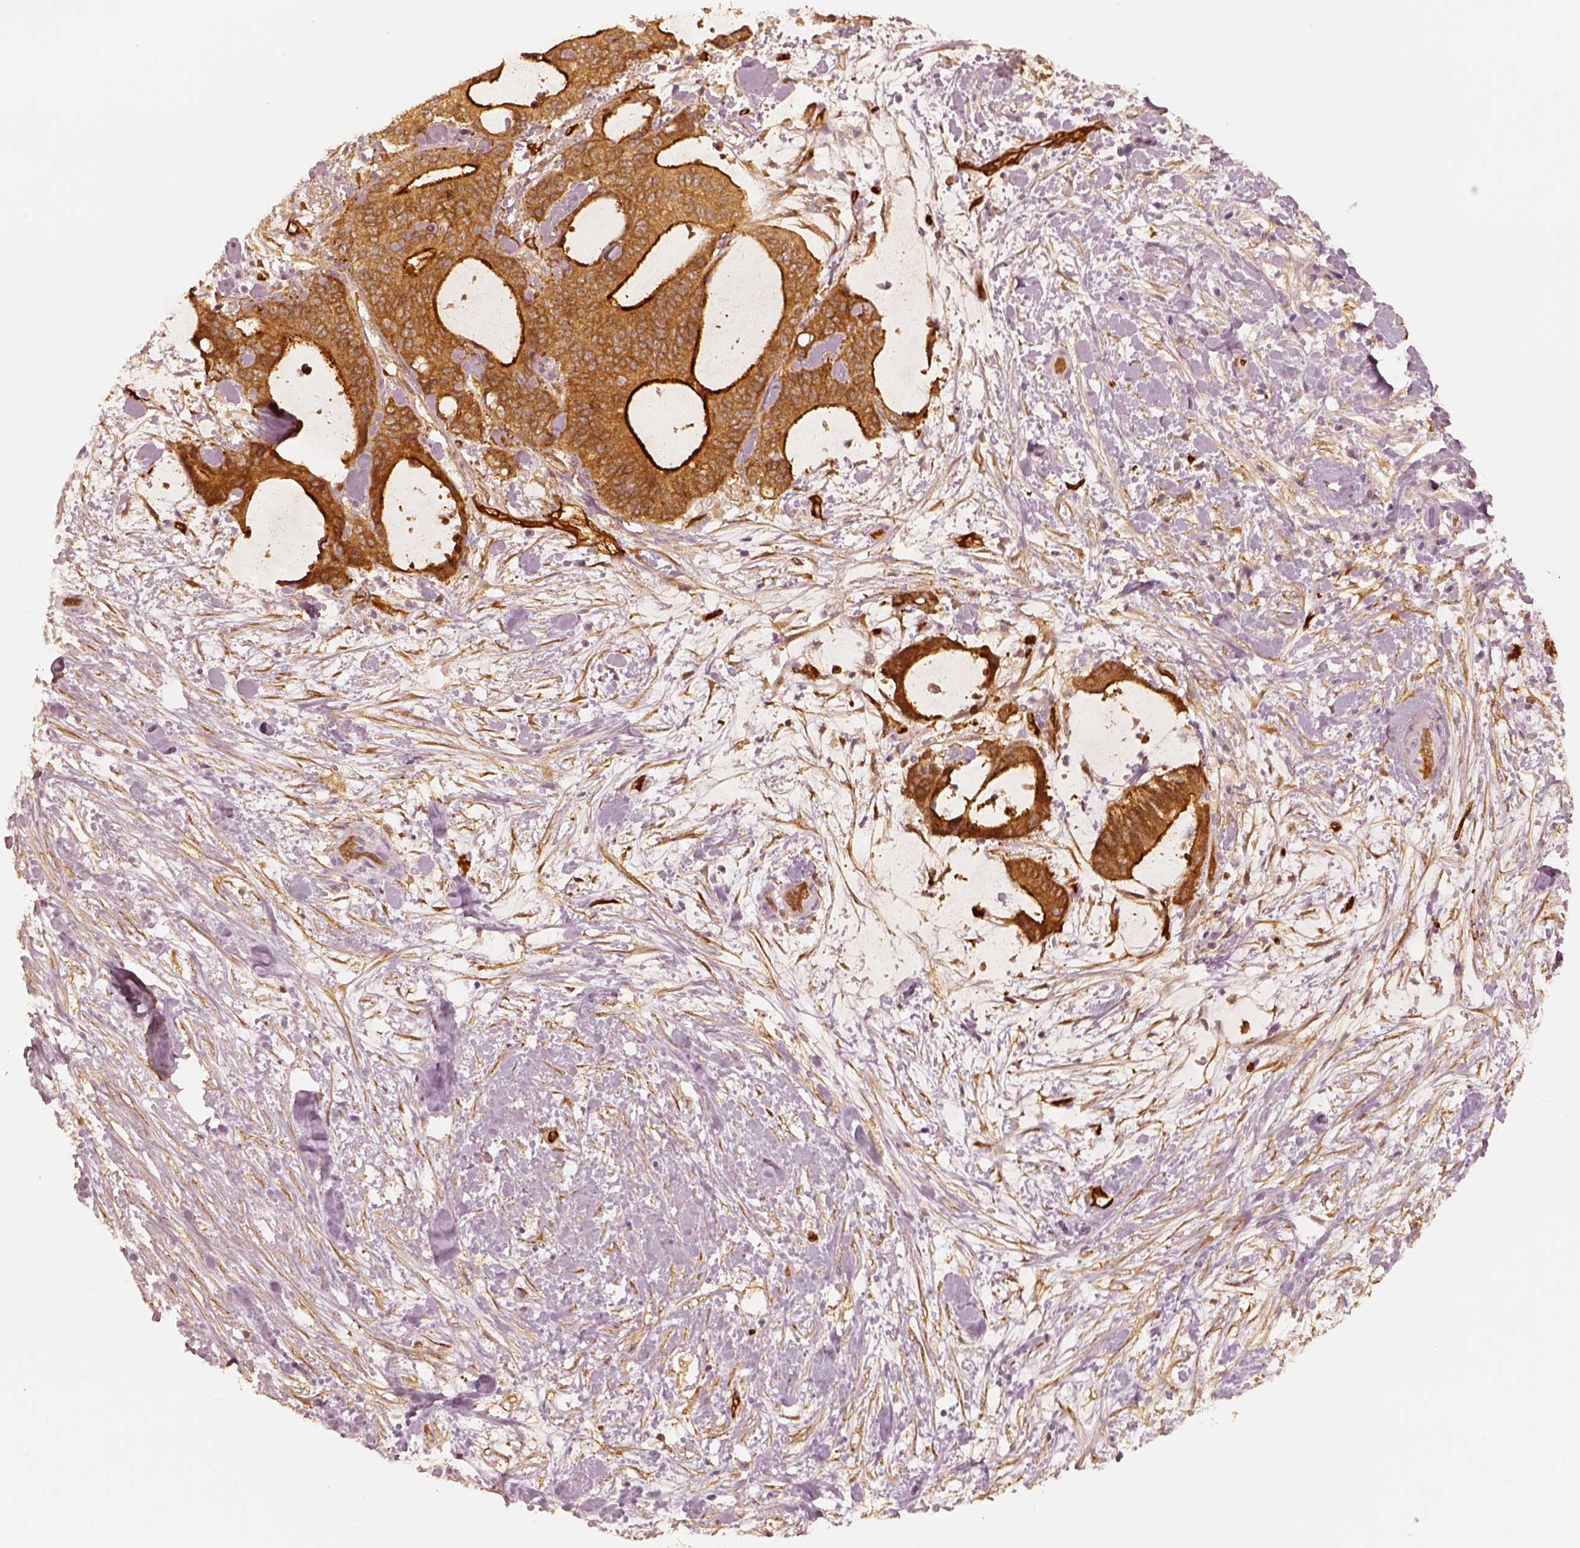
{"staining": {"intensity": "strong", "quantity": ">75%", "location": "cytoplasmic/membranous"}, "tissue": "liver cancer", "cell_type": "Tumor cells", "image_type": "cancer", "snomed": [{"axis": "morphology", "description": "Cholangiocarcinoma"}, {"axis": "topography", "description": "Liver"}], "caption": "IHC micrograph of neoplastic tissue: liver cancer stained using immunohistochemistry (IHC) exhibits high levels of strong protein expression localized specifically in the cytoplasmic/membranous of tumor cells, appearing as a cytoplasmic/membranous brown color.", "gene": "FSCN1", "patient": {"sex": "female", "age": 73}}